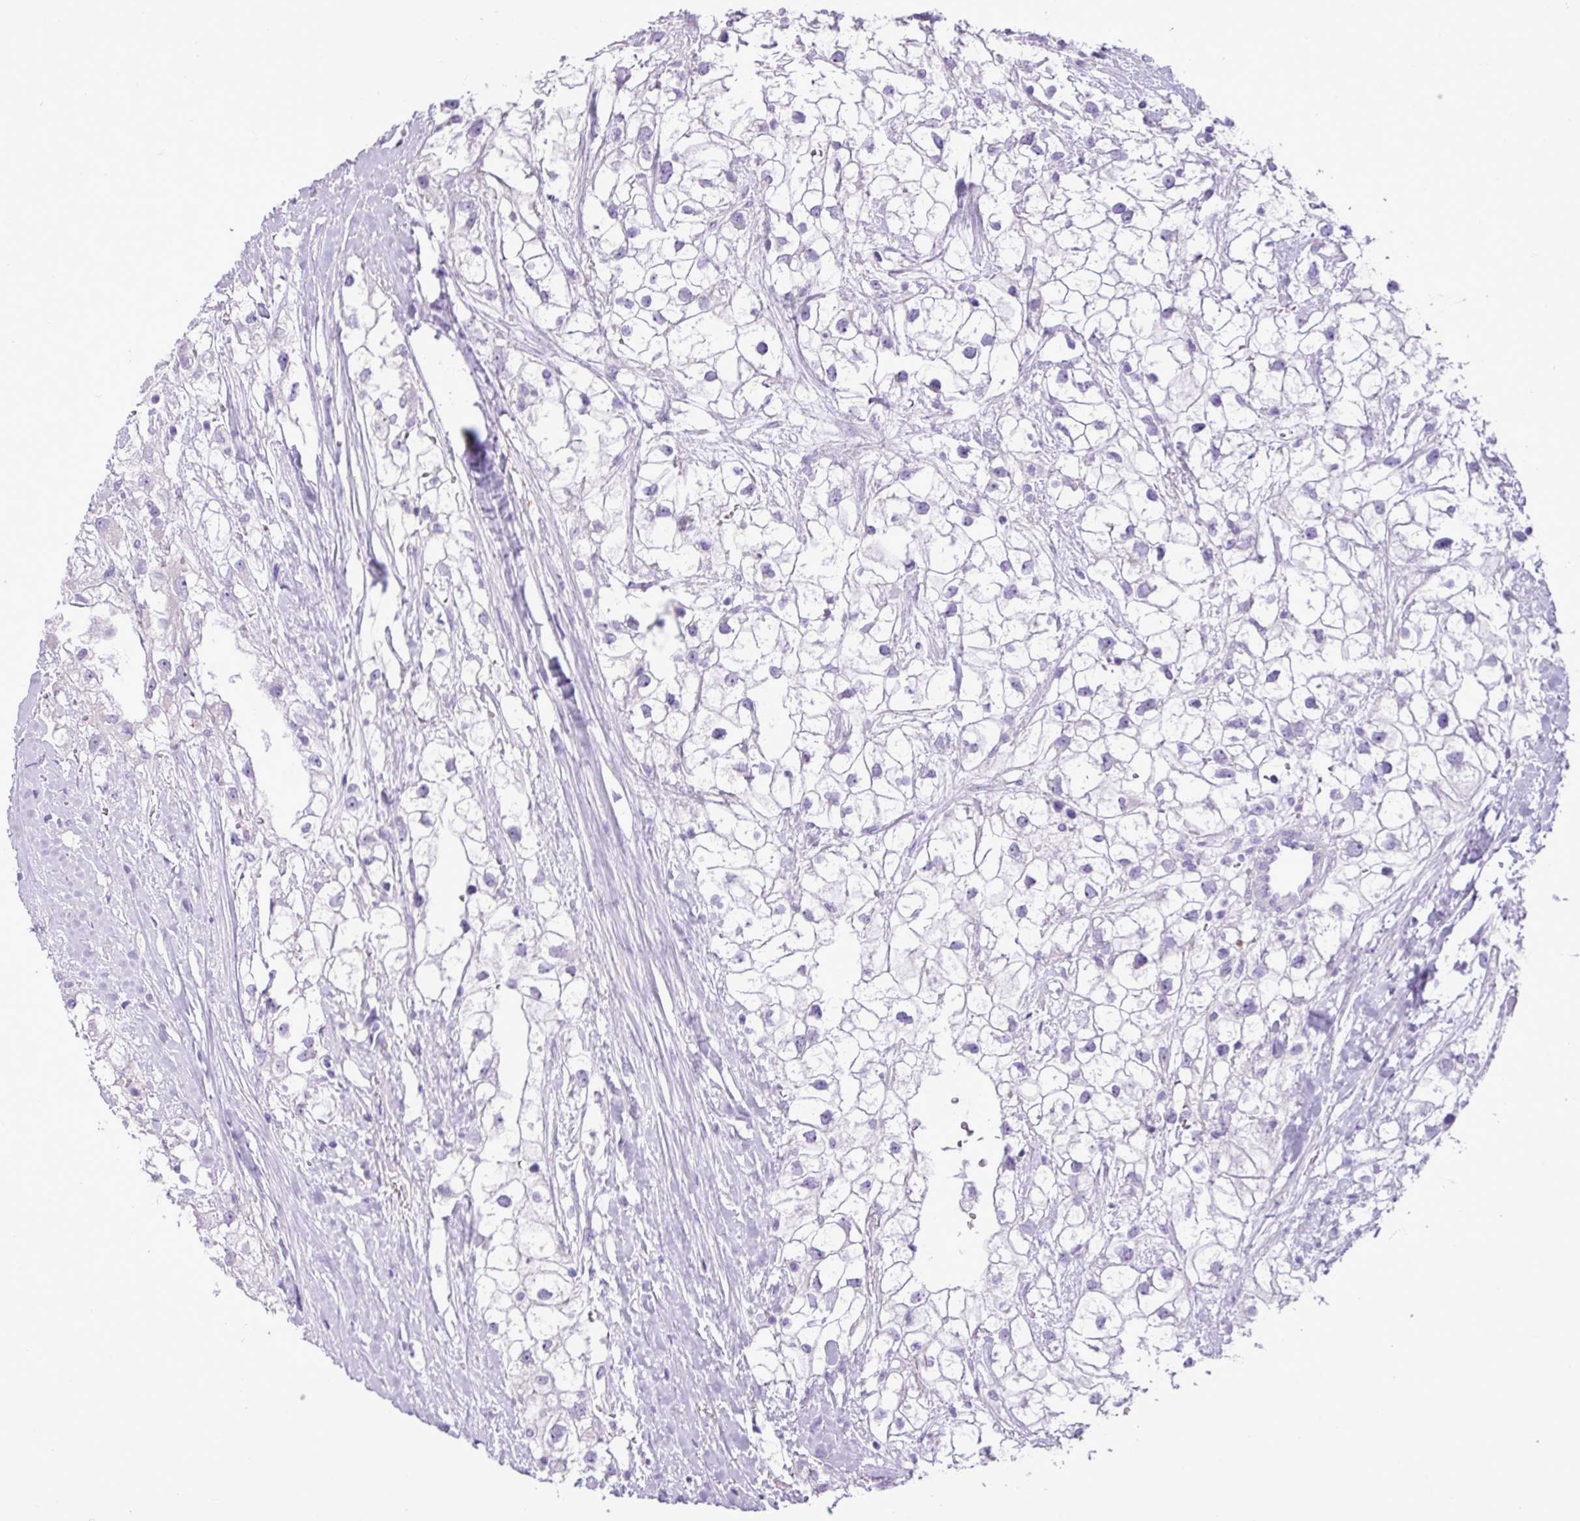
{"staining": {"intensity": "negative", "quantity": "none", "location": "none"}, "tissue": "renal cancer", "cell_type": "Tumor cells", "image_type": "cancer", "snomed": [{"axis": "morphology", "description": "Adenocarcinoma, NOS"}, {"axis": "topography", "description": "Kidney"}], "caption": "Renal cancer (adenocarcinoma) was stained to show a protein in brown. There is no significant staining in tumor cells.", "gene": "ZSCAN5A", "patient": {"sex": "male", "age": 59}}